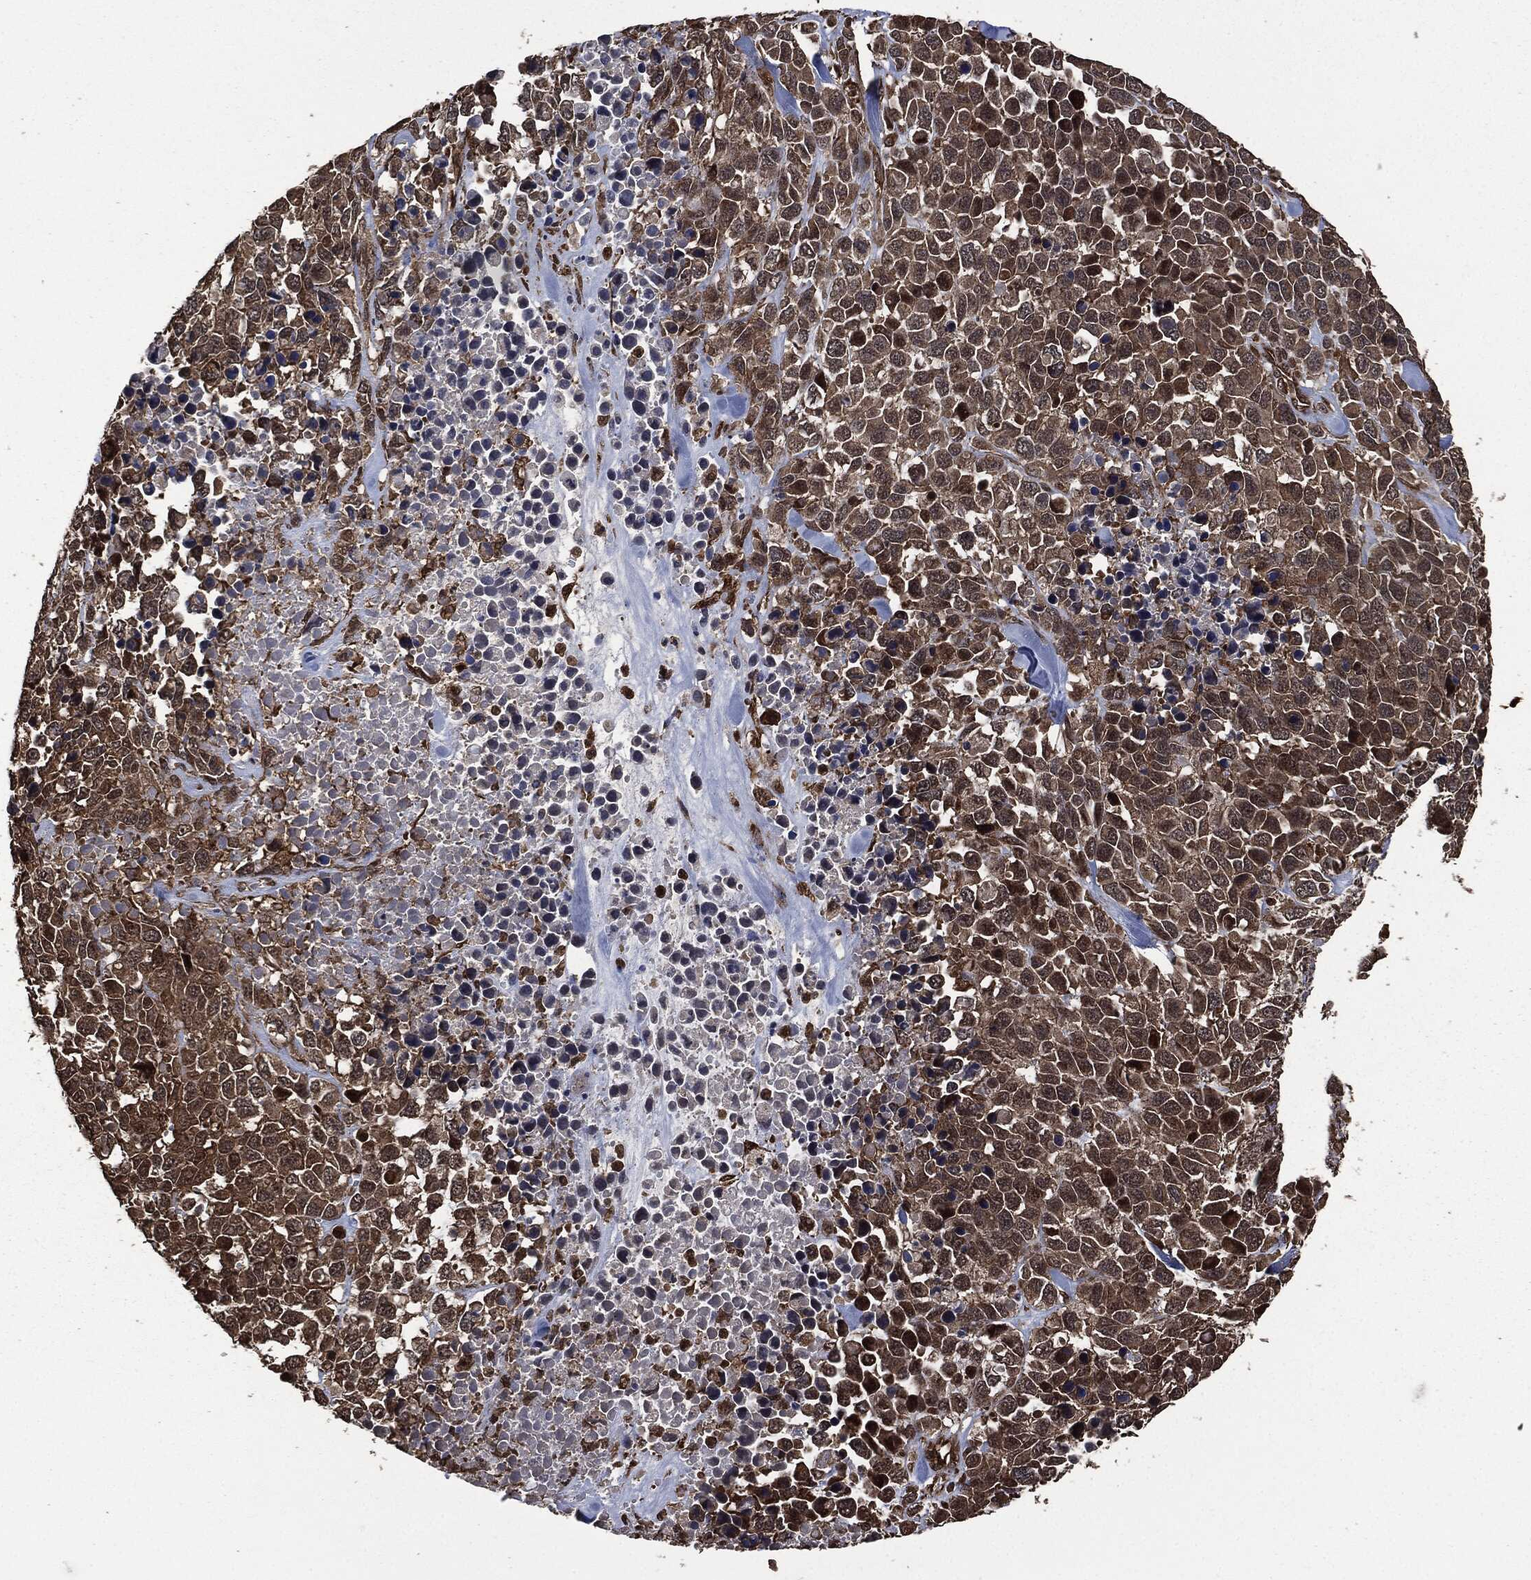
{"staining": {"intensity": "moderate", "quantity": ">75%", "location": "cytoplasmic/membranous"}, "tissue": "melanoma", "cell_type": "Tumor cells", "image_type": "cancer", "snomed": [{"axis": "morphology", "description": "Malignant melanoma, Metastatic site"}, {"axis": "topography", "description": "Skin"}], "caption": "A photomicrograph of malignant melanoma (metastatic site) stained for a protein displays moderate cytoplasmic/membranous brown staining in tumor cells. (Brightfield microscopy of DAB IHC at high magnification).", "gene": "HRAS", "patient": {"sex": "male", "age": 84}}